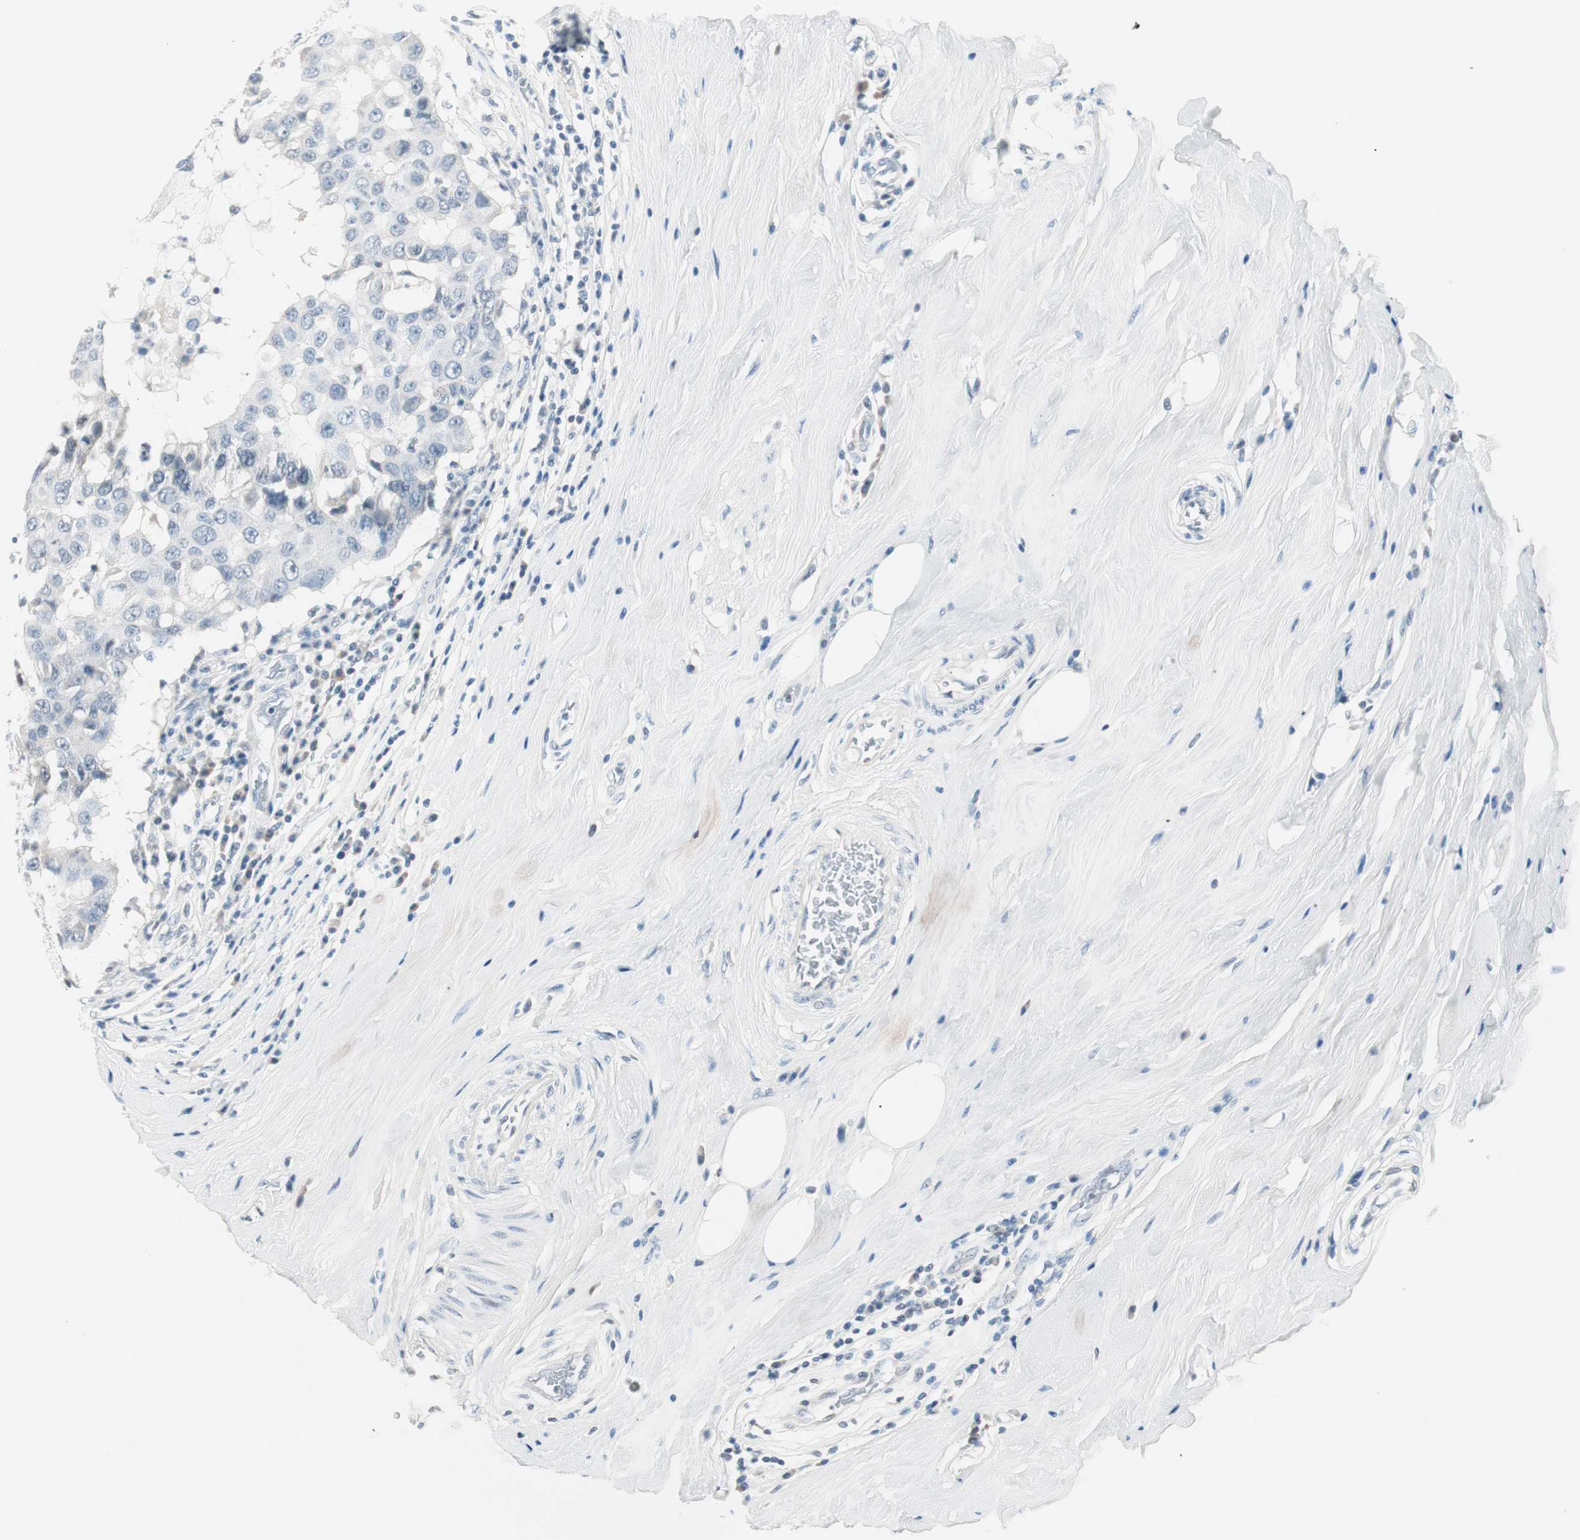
{"staining": {"intensity": "negative", "quantity": "none", "location": "none"}, "tissue": "breast cancer", "cell_type": "Tumor cells", "image_type": "cancer", "snomed": [{"axis": "morphology", "description": "Duct carcinoma"}, {"axis": "topography", "description": "Breast"}], "caption": "Tumor cells show no significant protein expression in breast cancer (infiltrating ductal carcinoma).", "gene": "HOXB13", "patient": {"sex": "female", "age": 27}}